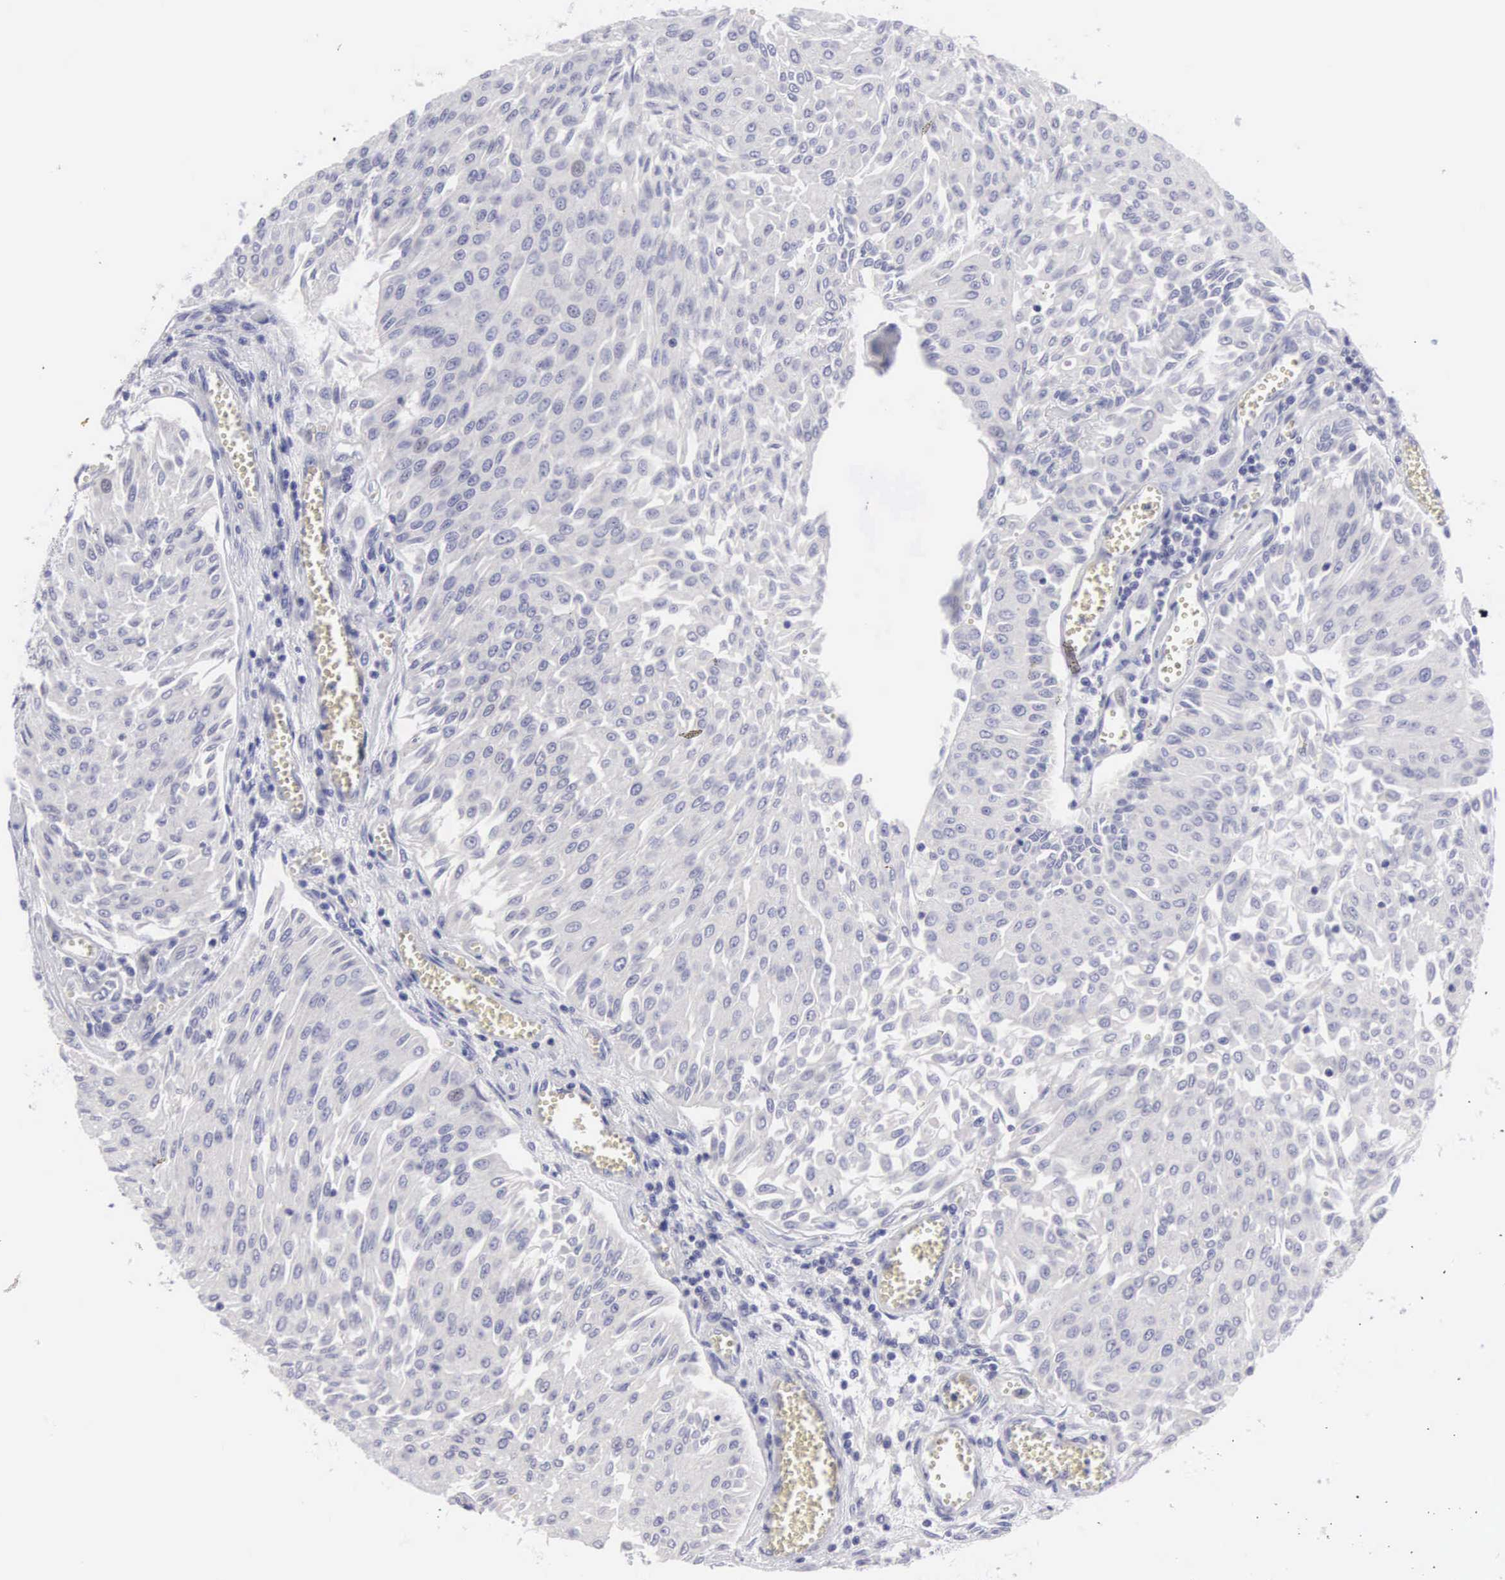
{"staining": {"intensity": "negative", "quantity": "none", "location": "none"}, "tissue": "urothelial cancer", "cell_type": "Tumor cells", "image_type": "cancer", "snomed": [{"axis": "morphology", "description": "Urothelial carcinoma, Low grade"}, {"axis": "topography", "description": "Urinary bladder"}], "caption": "A high-resolution micrograph shows immunohistochemistry staining of low-grade urothelial carcinoma, which reveals no significant expression in tumor cells.", "gene": "SLITRK4", "patient": {"sex": "male", "age": 86}}